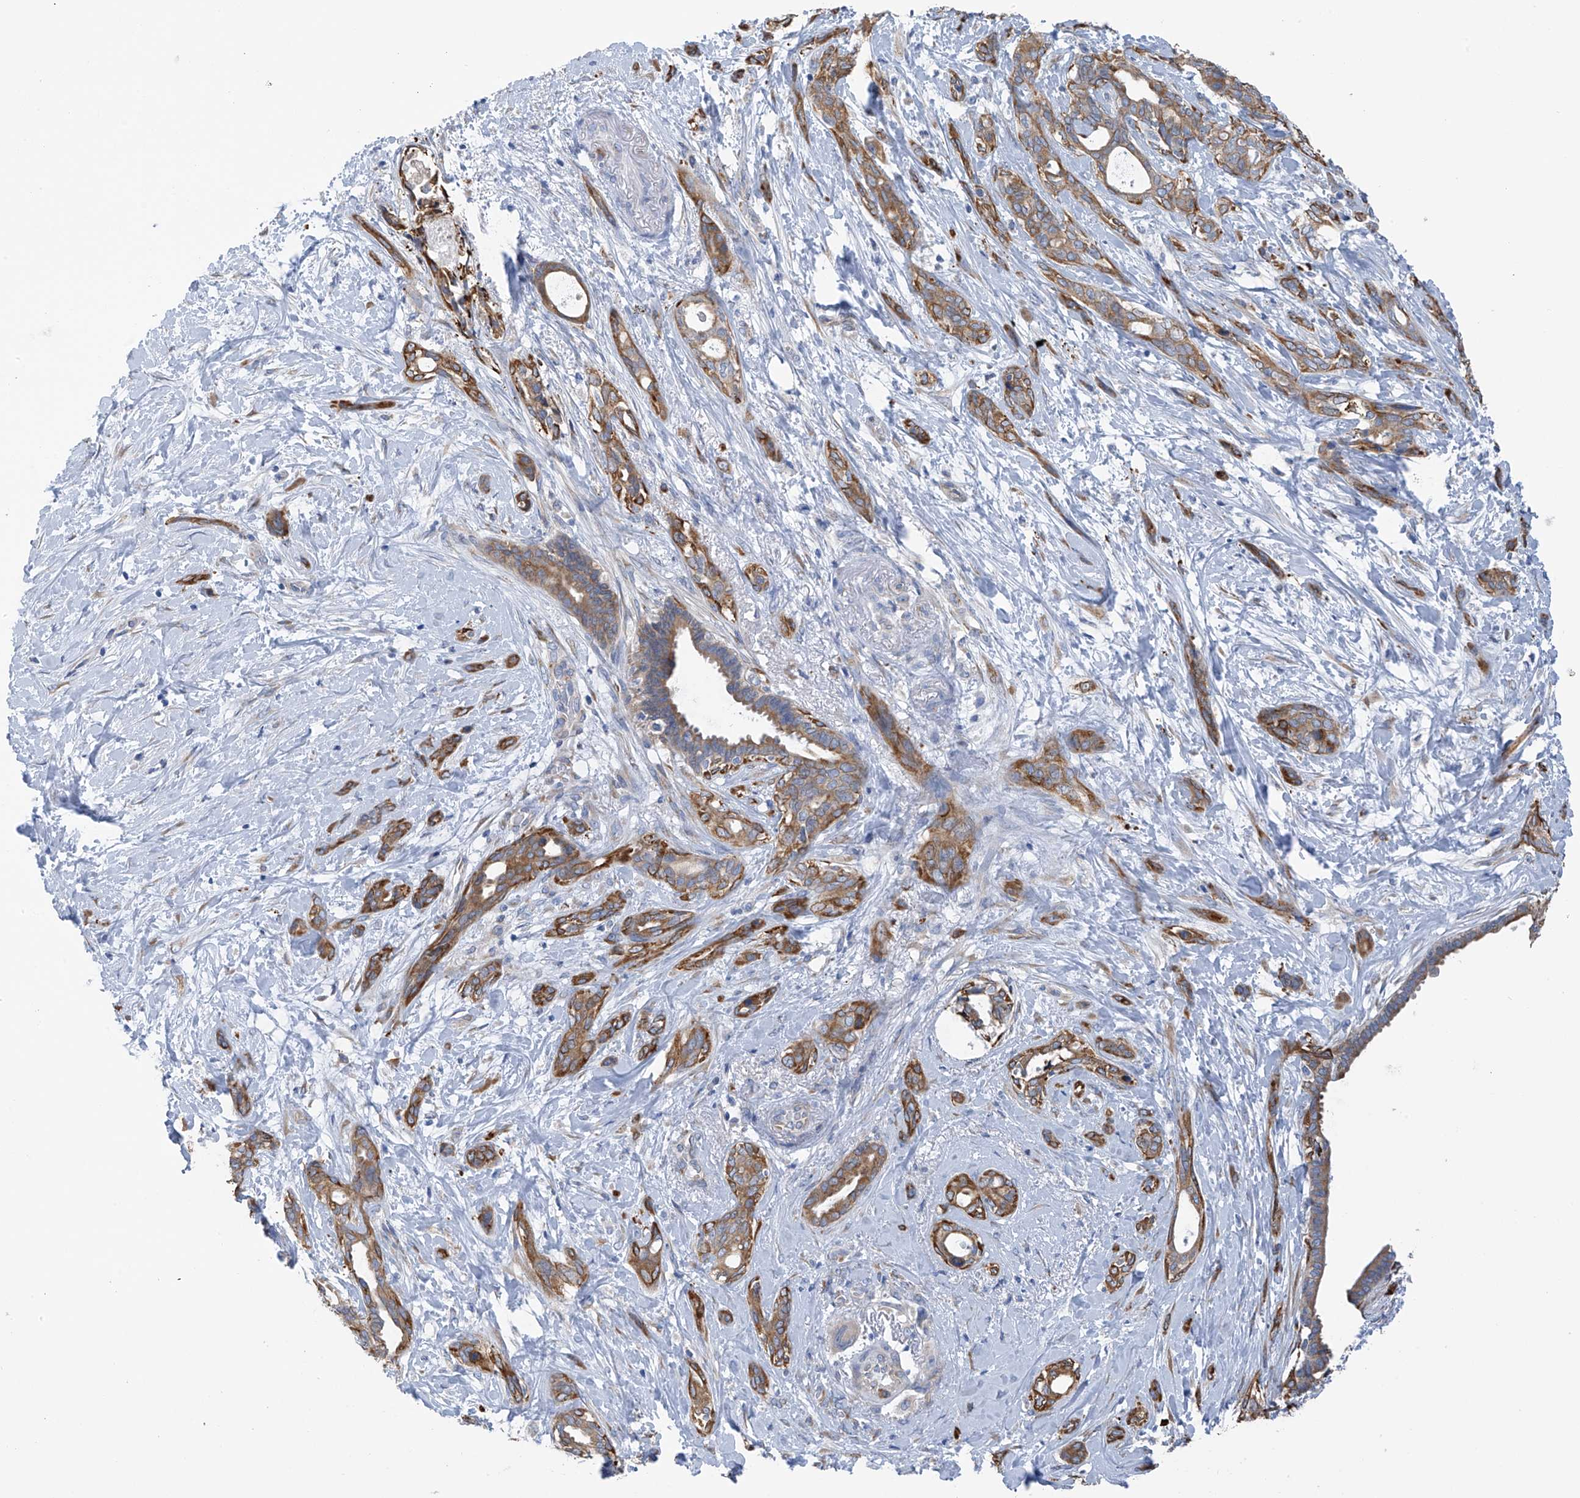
{"staining": {"intensity": "moderate", "quantity": ">75%", "location": "cytoplasmic/membranous"}, "tissue": "pancreatic cancer", "cell_type": "Tumor cells", "image_type": "cancer", "snomed": [{"axis": "morphology", "description": "Normal tissue, NOS"}, {"axis": "morphology", "description": "Adenocarcinoma, NOS"}, {"axis": "topography", "description": "Pancreas"}, {"axis": "topography", "description": "Peripheral nerve tissue"}], "caption": "Immunohistochemistry (IHC) histopathology image of neoplastic tissue: adenocarcinoma (pancreatic) stained using IHC shows medium levels of moderate protein expression localized specifically in the cytoplasmic/membranous of tumor cells, appearing as a cytoplasmic/membranous brown color.", "gene": "RCN2", "patient": {"sex": "female", "age": 63}}